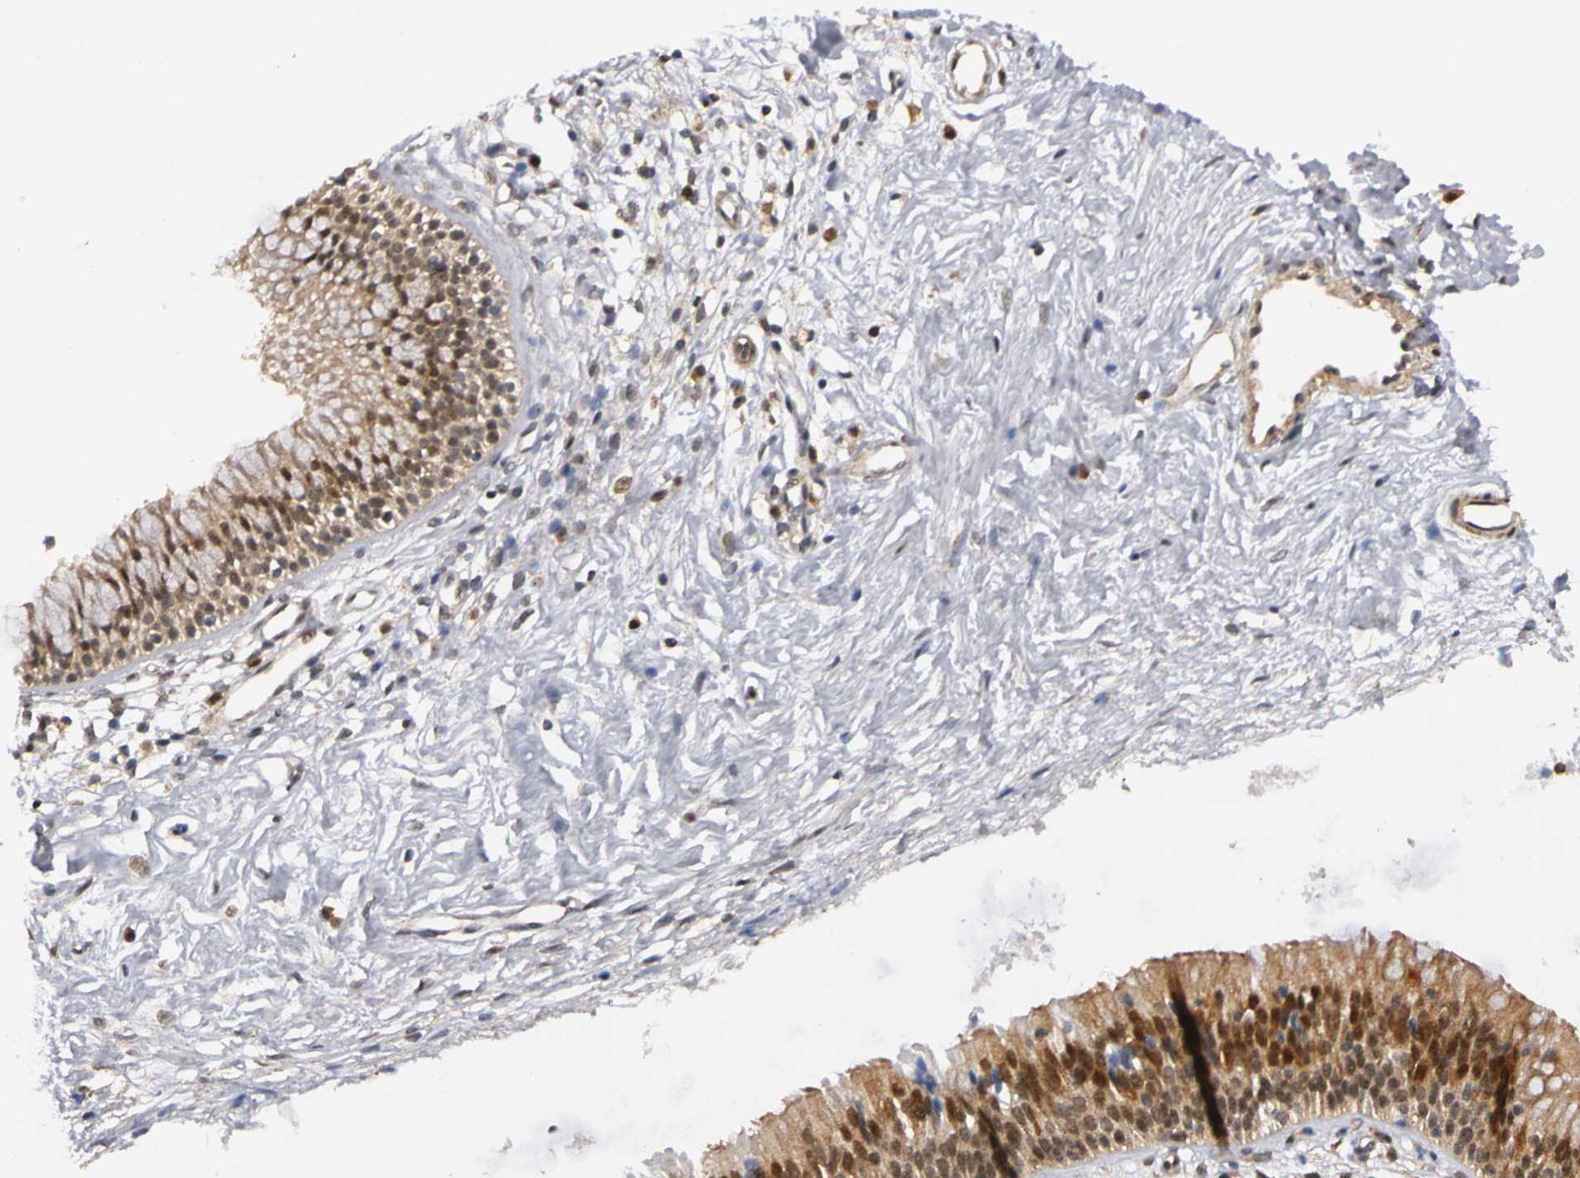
{"staining": {"intensity": "strong", "quantity": ">75%", "location": "cytoplasmic/membranous,nuclear"}, "tissue": "nasopharynx", "cell_type": "Respiratory epithelial cells", "image_type": "normal", "snomed": [{"axis": "morphology", "description": "Normal tissue, NOS"}, {"axis": "topography", "description": "Nasopharynx"}], "caption": "Human nasopharynx stained for a protein (brown) exhibits strong cytoplasmic/membranous,nuclear positive expression in approximately >75% of respiratory epithelial cells.", "gene": "UBE2M", "patient": {"sex": "male", "age": 21}}